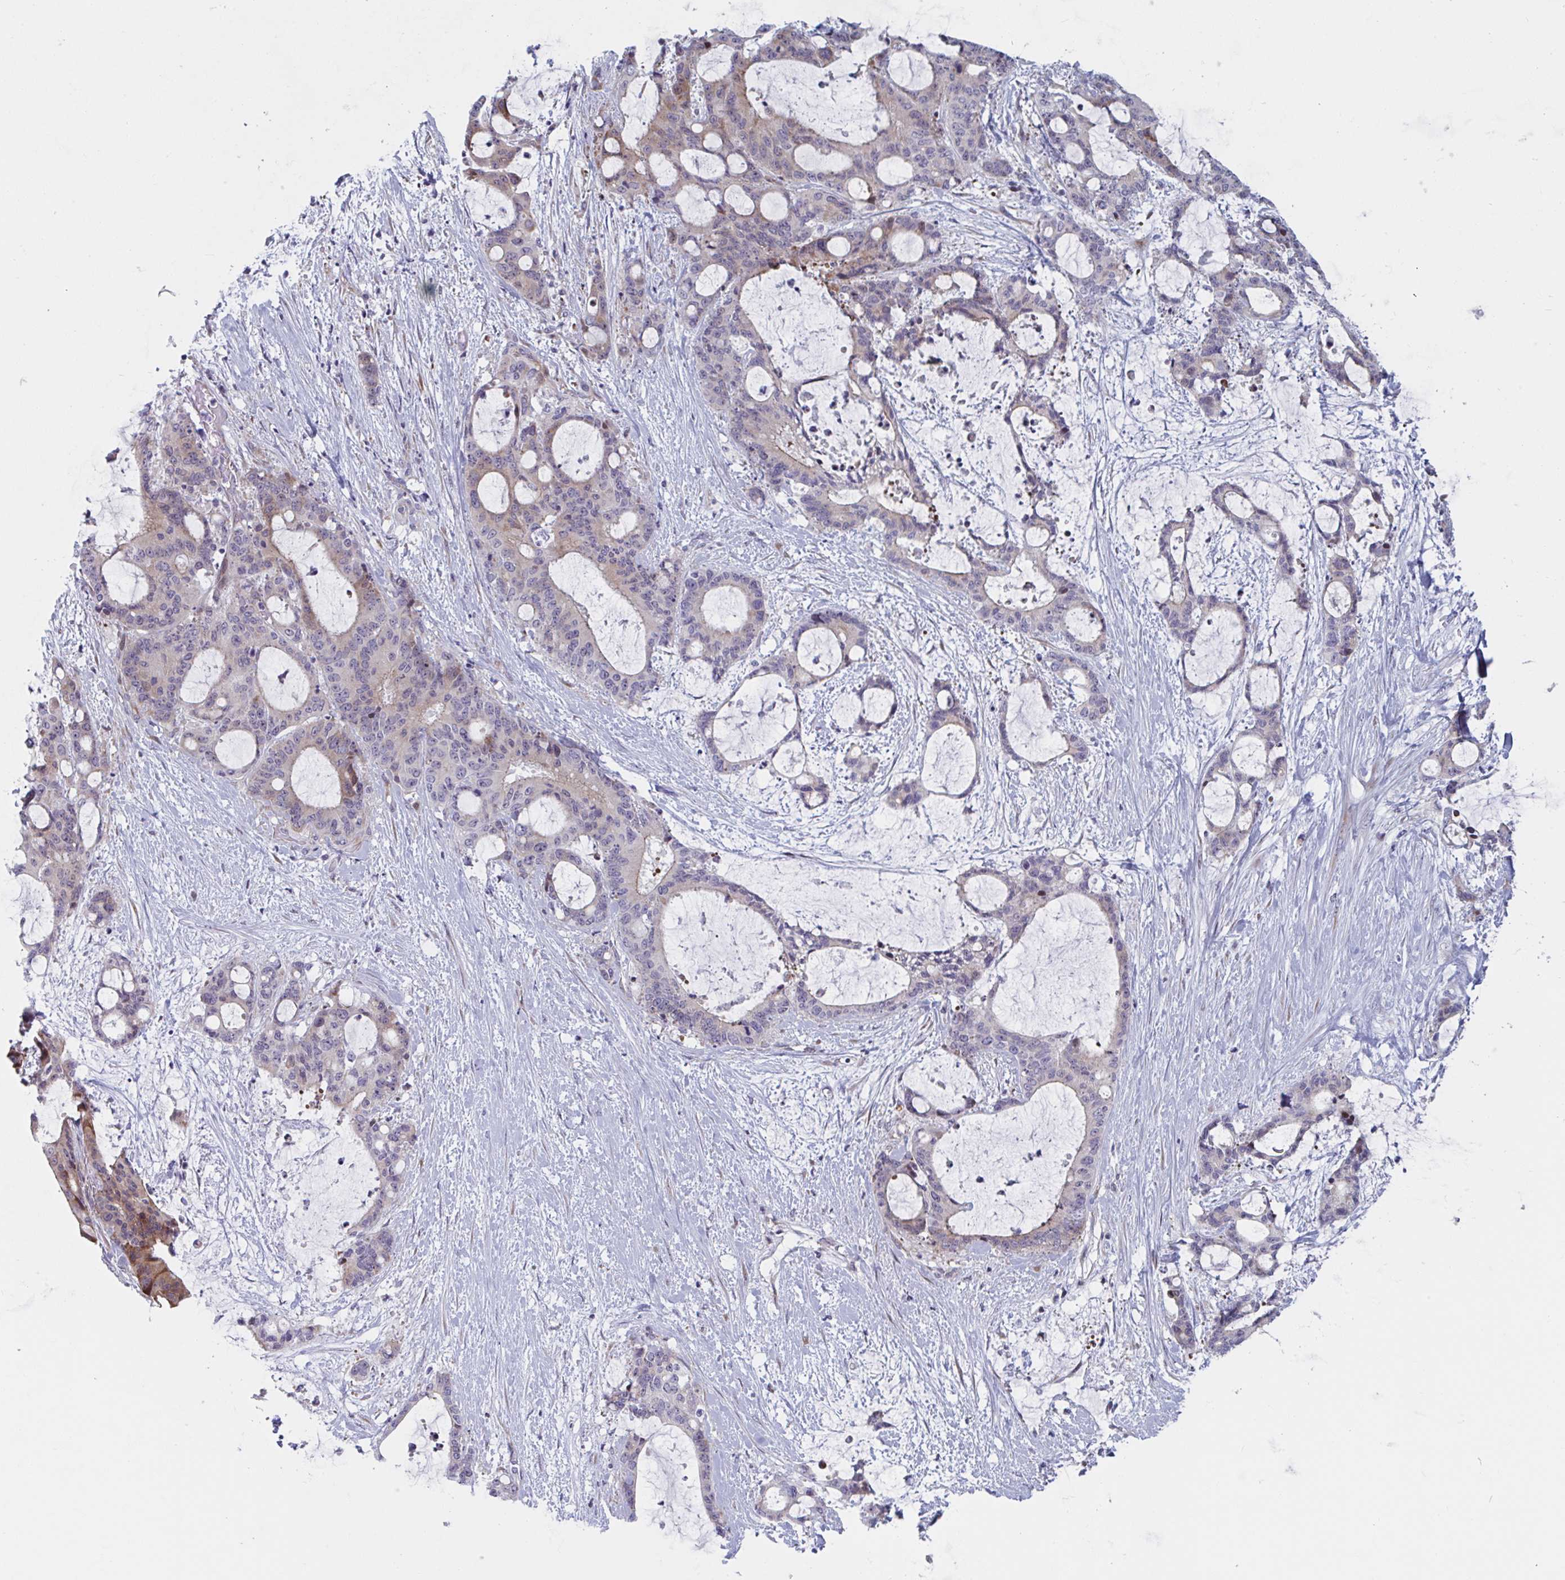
{"staining": {"intensity": "weak", "quantity": "25%-75%", "location": "cytoplasmic/membranous"}, "tissue": "liver cancer", "cell_type": "Tumor cells", "image_type": "cancer", "snomed": [{"axis": "morphology", "description": "Normal tissue, NOS"}, {"axis": "morphology", "description": "Cholangiocarcinoma"}, {"axis": "topography", "description": "Liver"}, {"axis": "topography", "description": "Peripheral nerve tissue"}], "caption": "Protein expression by IHC shows weak cytoplasmic/membranous positivity in about 25%-75% of tumor cells in liver cholangiocarcinoma. Using DAB (3,3'-diaminobenzidine) (brown) and hematoxylin (blue) stains, captured at high magnification using brightfield microscopy.", "gene": "DUXA", "patient": {"sex": "female", "age": 73}}